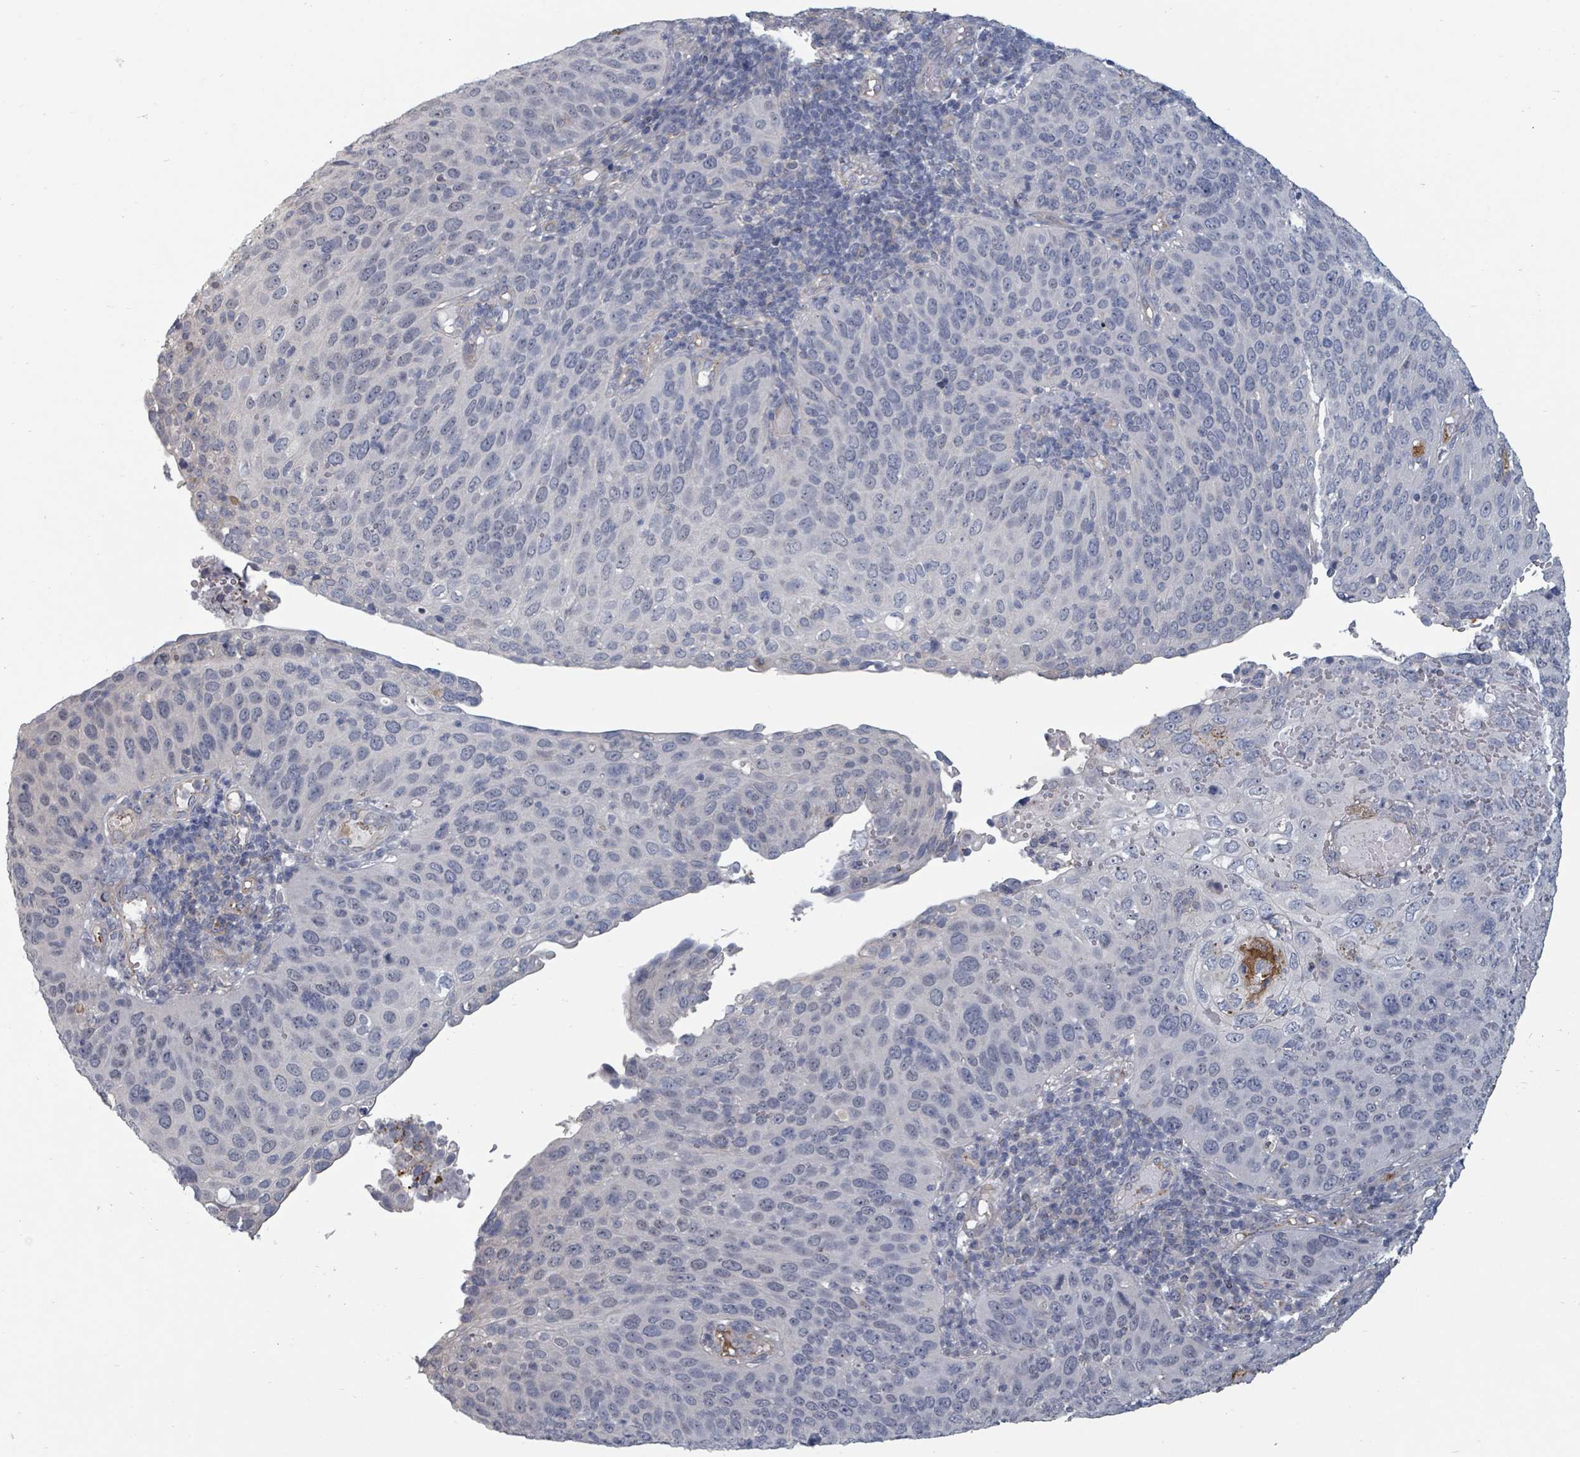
{"staining": {"intensity": "negative", "quantity": "none", "location": "none"}, "tissue": "cervical cancer", "cell_type": "Tumor cells", "image_type": "cancer", "snomed": [{"axis": "morphology", "description": "Squamous cell carcinoma, NOS"}, {"axis": "topography", "description": "Cervix"}], "caption": "There is no significant expression in tumor cells of squamous cell carcinoma (cervical).", "gene": "PLAUR", "patient": {"sex": "female", "age": 36}}